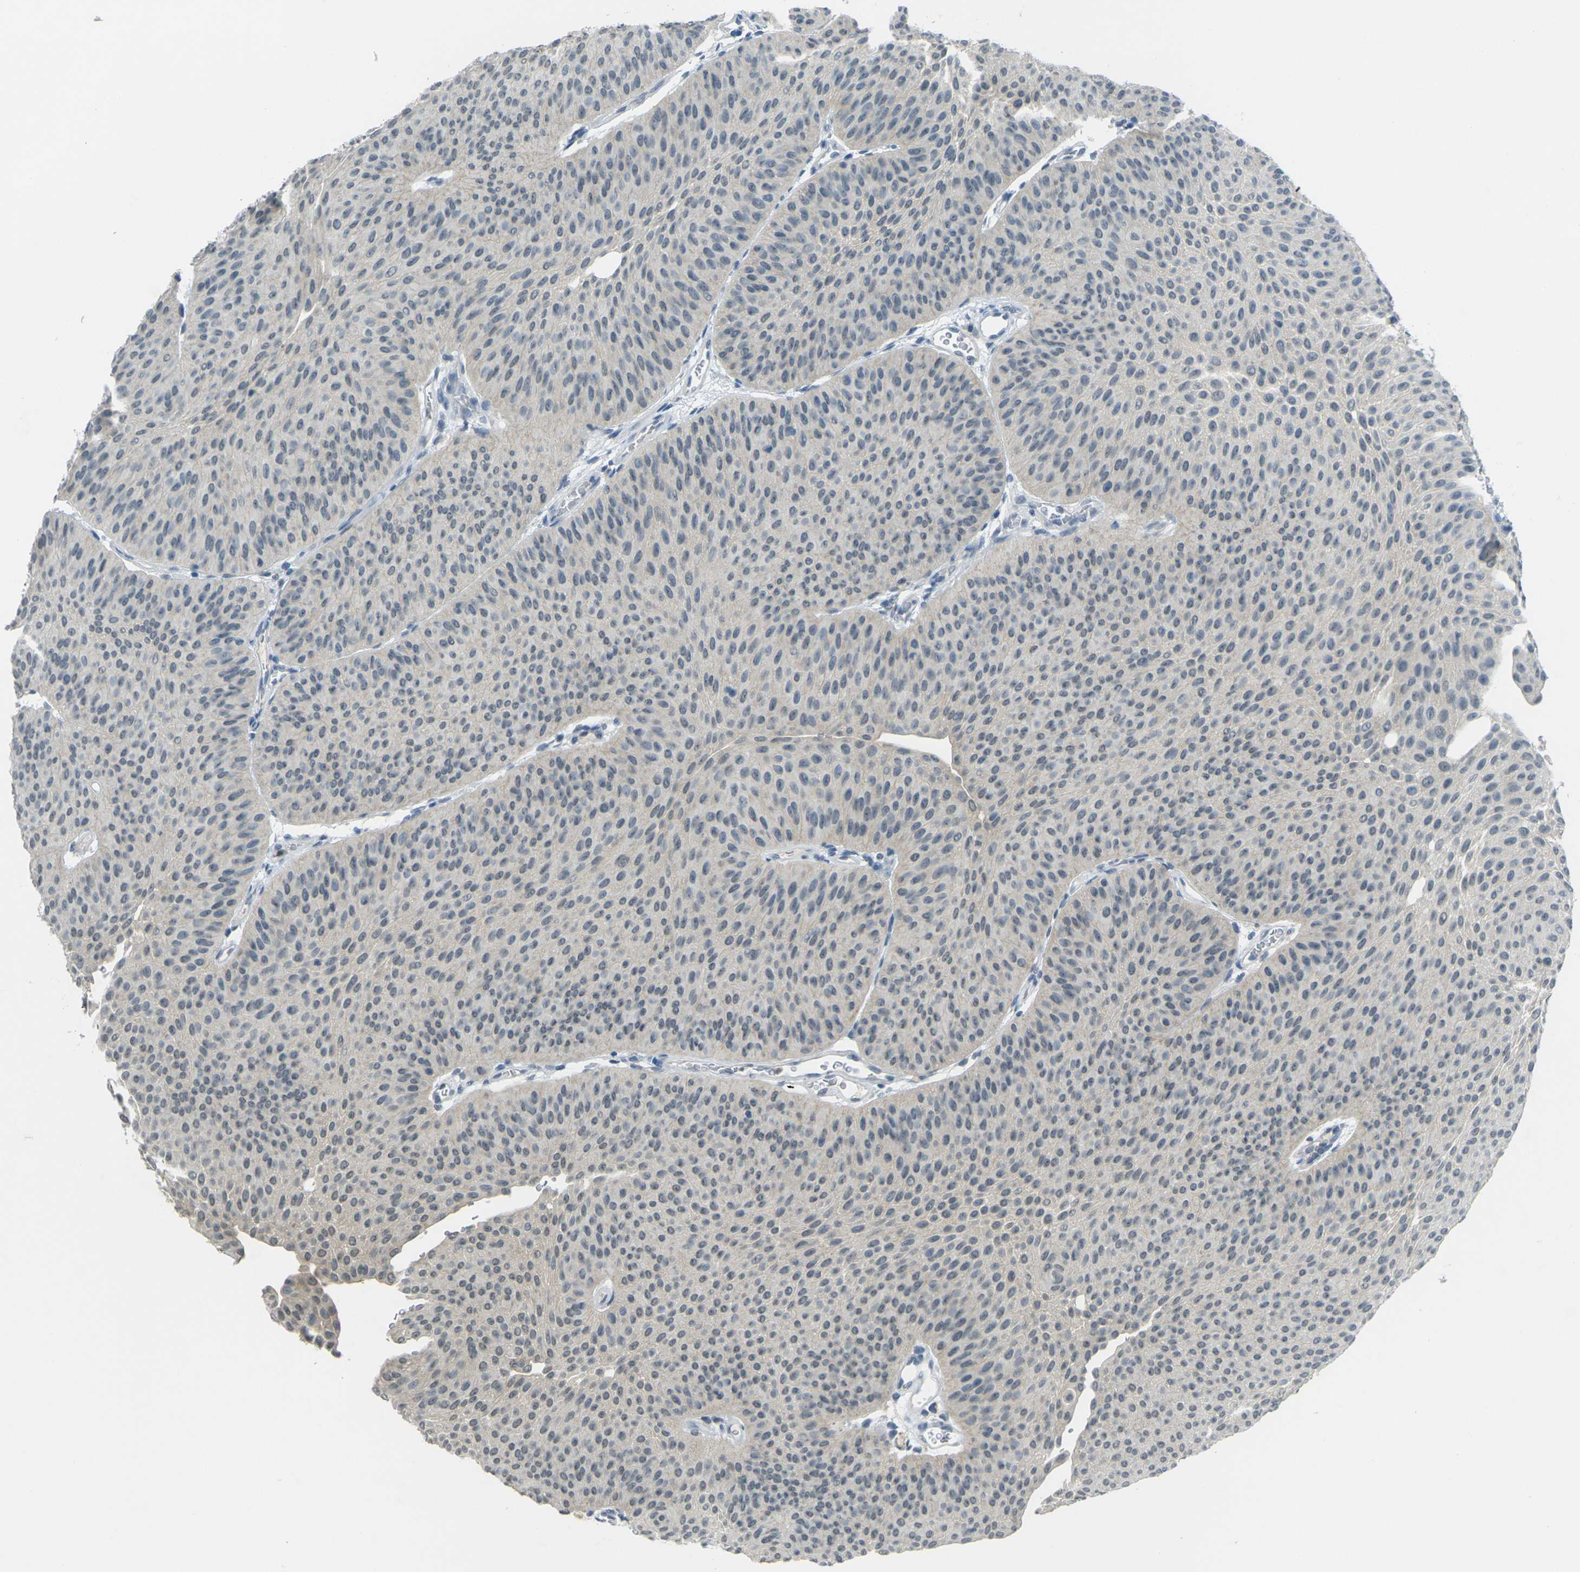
{"staining": {"intensity": "weak", "quantity": "<25%", "location": "cytoplasmic/membranous"}, "tissue": "urothelial cancer", "cell_type": "Tumor cells", "image_type": "cancer", "snomed": [{"axis": "morphology", "description": "Urothelial carcinoma, Low grade"}, {"axis": "topography", "description": "Urinary bladder"}], "caption": "Immunohistochemical staining of human urothelial cancer exhibits no significant staining in tumor cells.", "gene": "SPTBN2", "patient": {"sex": "female", "age": 60}}